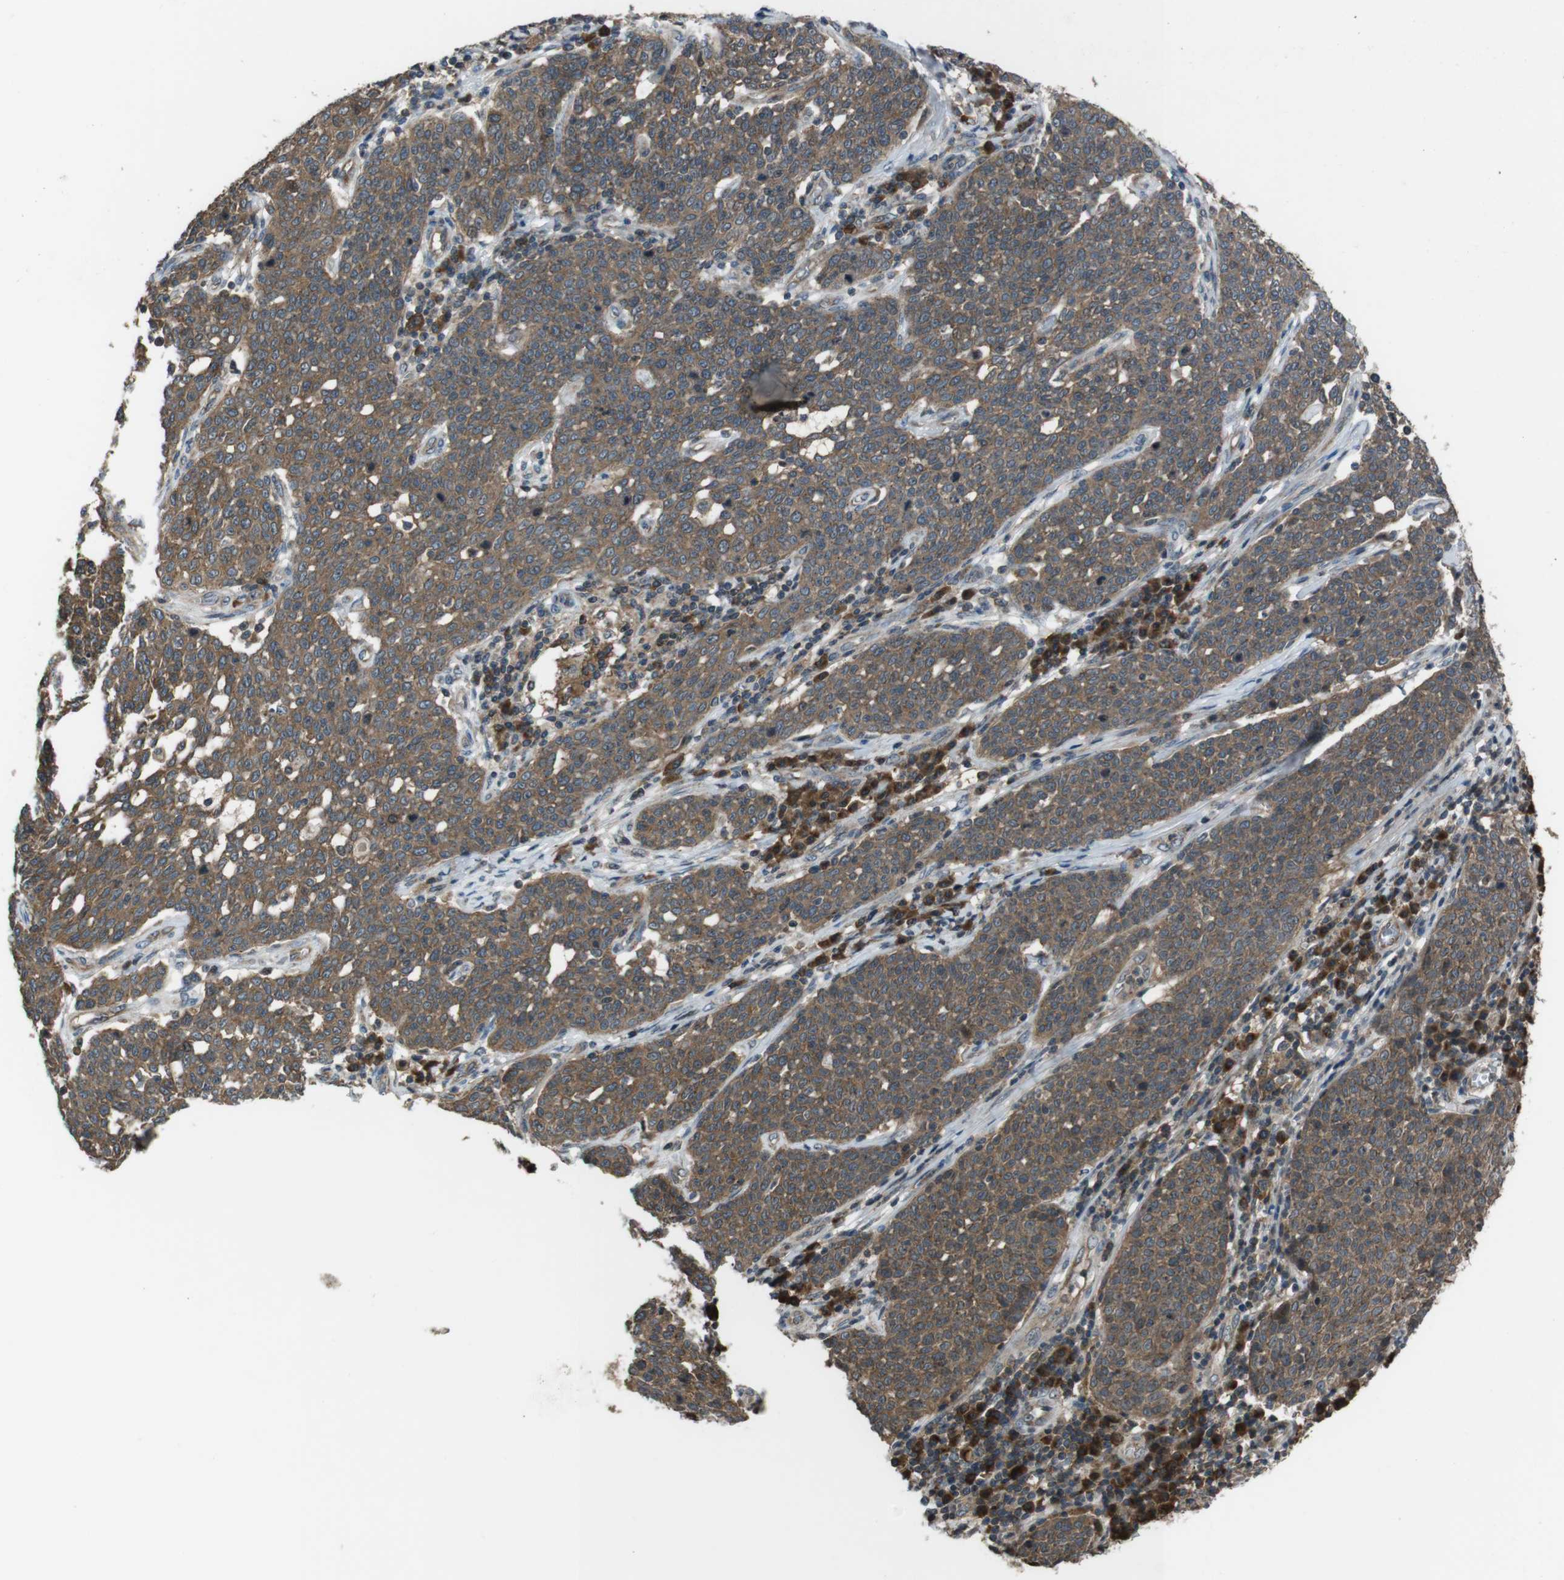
{"staining": {"intensity": "moderate", "quantity": ">75%", "location": "cytoplasmic/membranous"}, "tissue": "cervical cancer", "cell_type": "Tumor cells", "image_type": "cancer", "snomed": [{"axis": "morphology", "description": "Squamous cell carcinoma, NOS"}, {"axis": "topography", "description": "Cervix"}], "caption": "Squamous cell carcinoma (cervical) stained for a protein (brown) demonstrates moderate cytoplasmic/membranous positive positivity in about >75% of tumor cells.", "gene": "SLC22A23", "patient": {"sex": "female", "age": 34}}